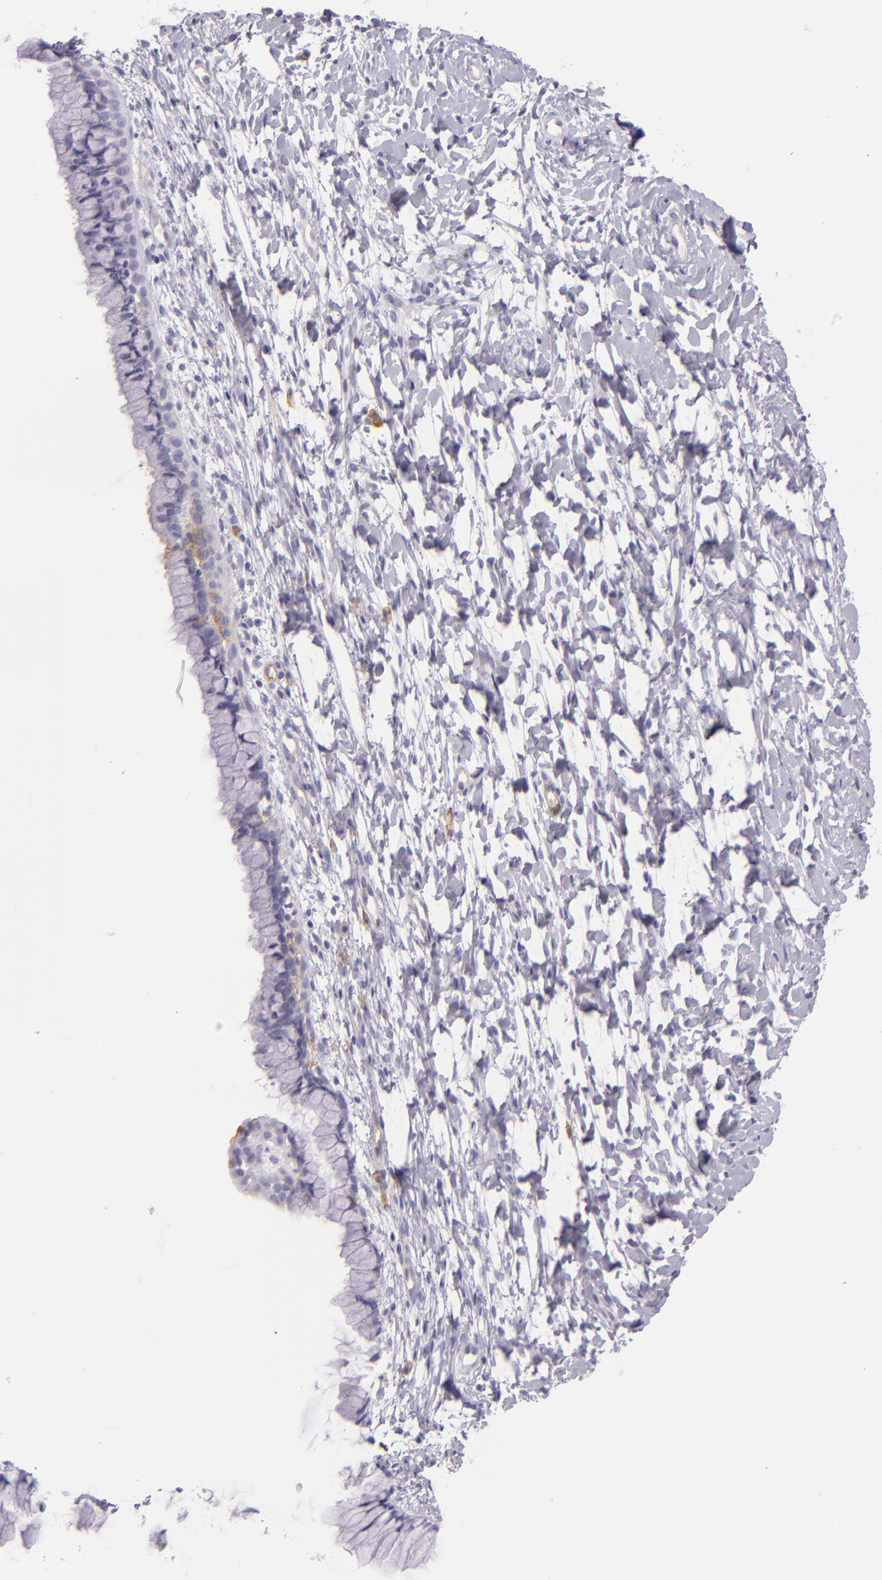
{"staining": {"intensity": "negative", "quantity": "none", "location": "none"}, "tissue": "cervix", "cell_type": "Glandular cells", "image_type": "normal", "snomed": [{"axis": "morphology", "description": "Normal tissue, NOS"}, {"axis": "topography", "description": "Cervix"}], "caption": "This is an IHC image of unremarkable human cervix. There is no expression in glandular cells.", "gene": "ICAM1", "patient": {"sex": "female", "age": 46}}